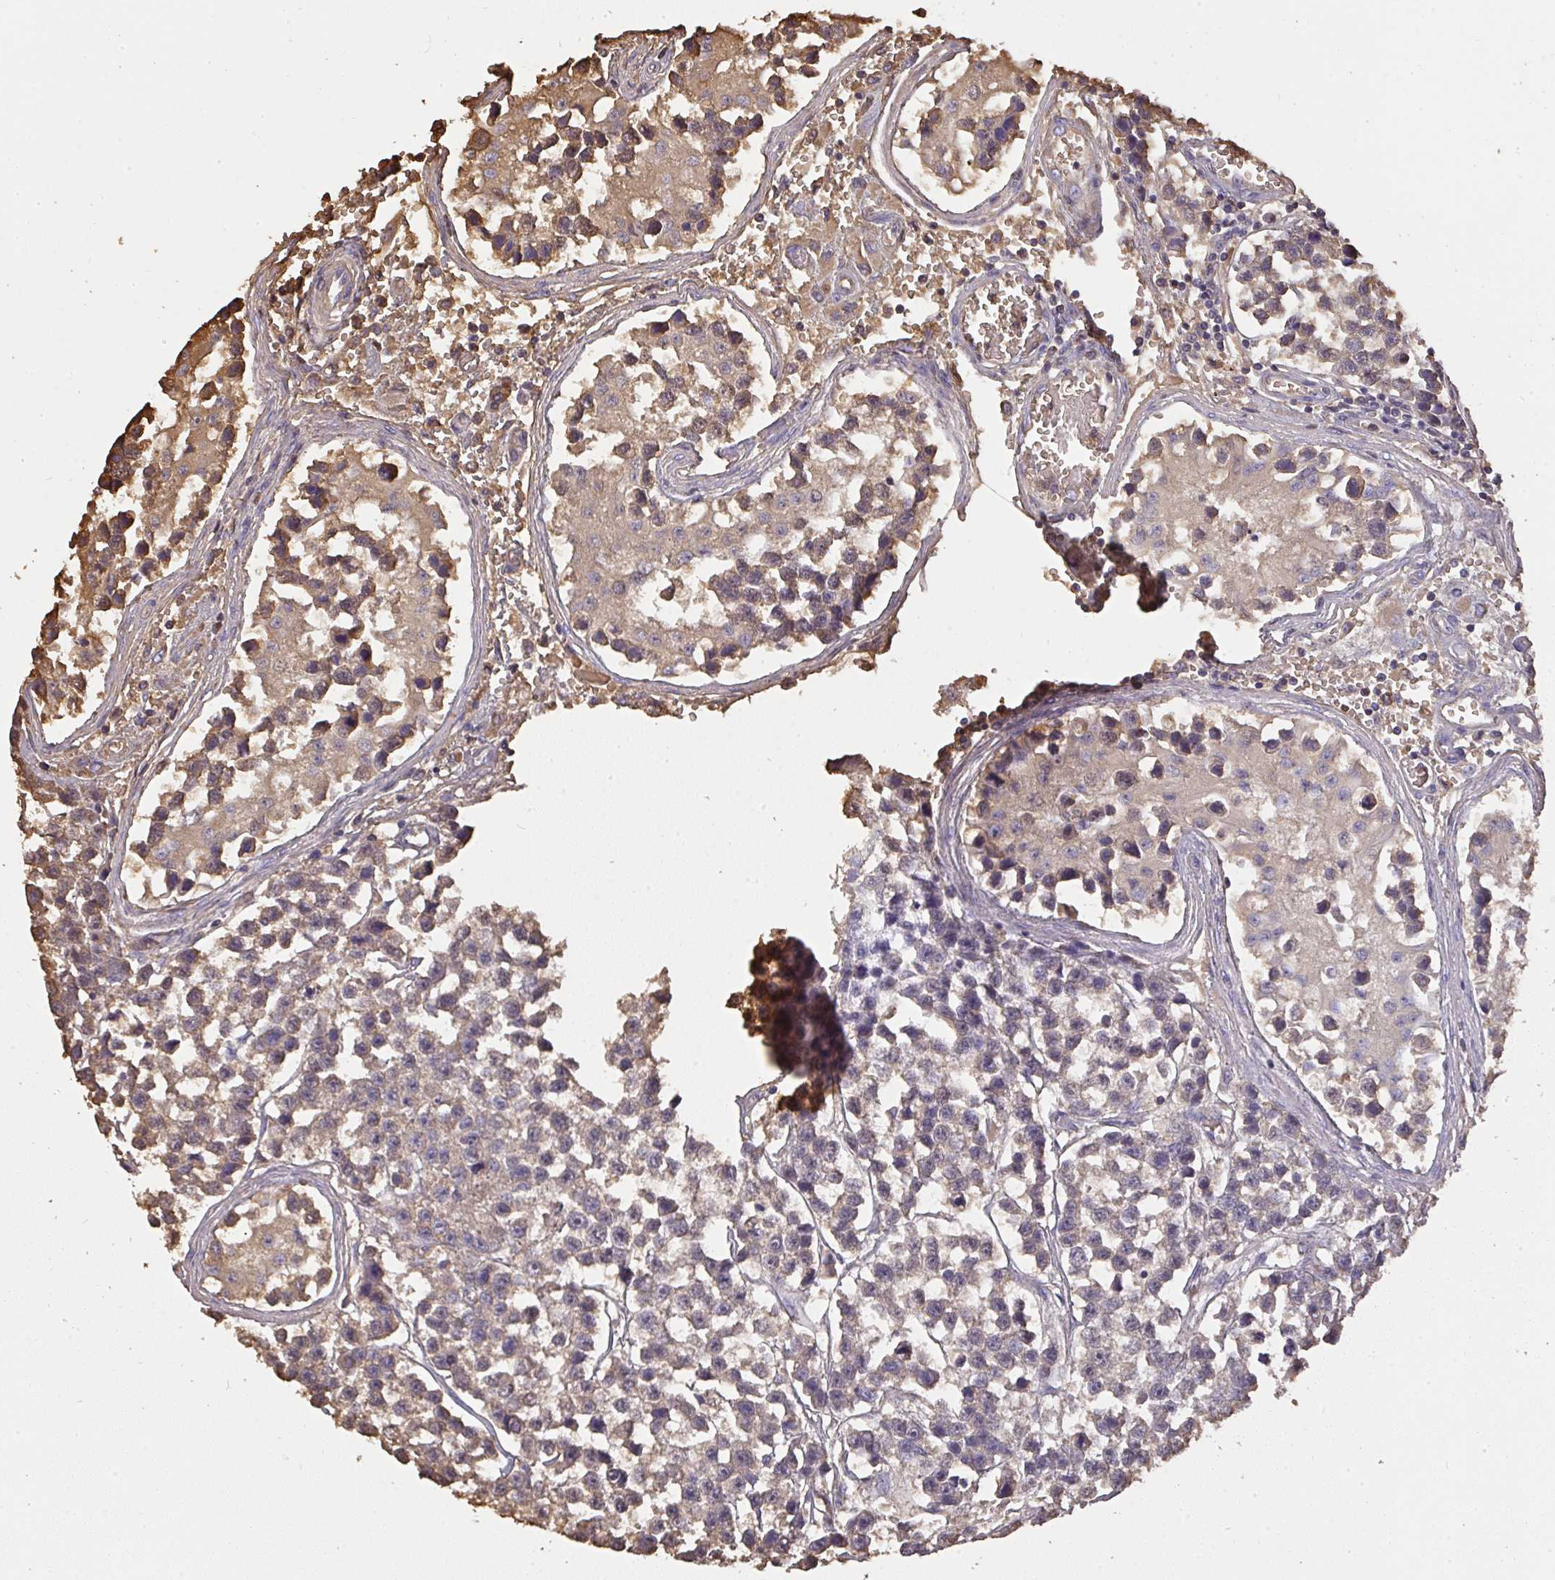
{"staining": {"intensity": "weak", "quantity": "25%-75%", "location": "cytoplasmic/membranous"}, "tissue": "testis cancer", "cell_type": "Tumor cells", "image_type": "cancer", "snomed": [{"axis": "morphology", "description": "Seminoma, NOS"}, {"axis": "topography", "description": "Testis"}], "caption": "Testis seminoma stained with IHC demonstrates weak cytoplasmic/membranous expression in approximately 25%-75% of tumor cells.", "gene": "SMYD5", "patient": {"sex": "male", "age": 26}}